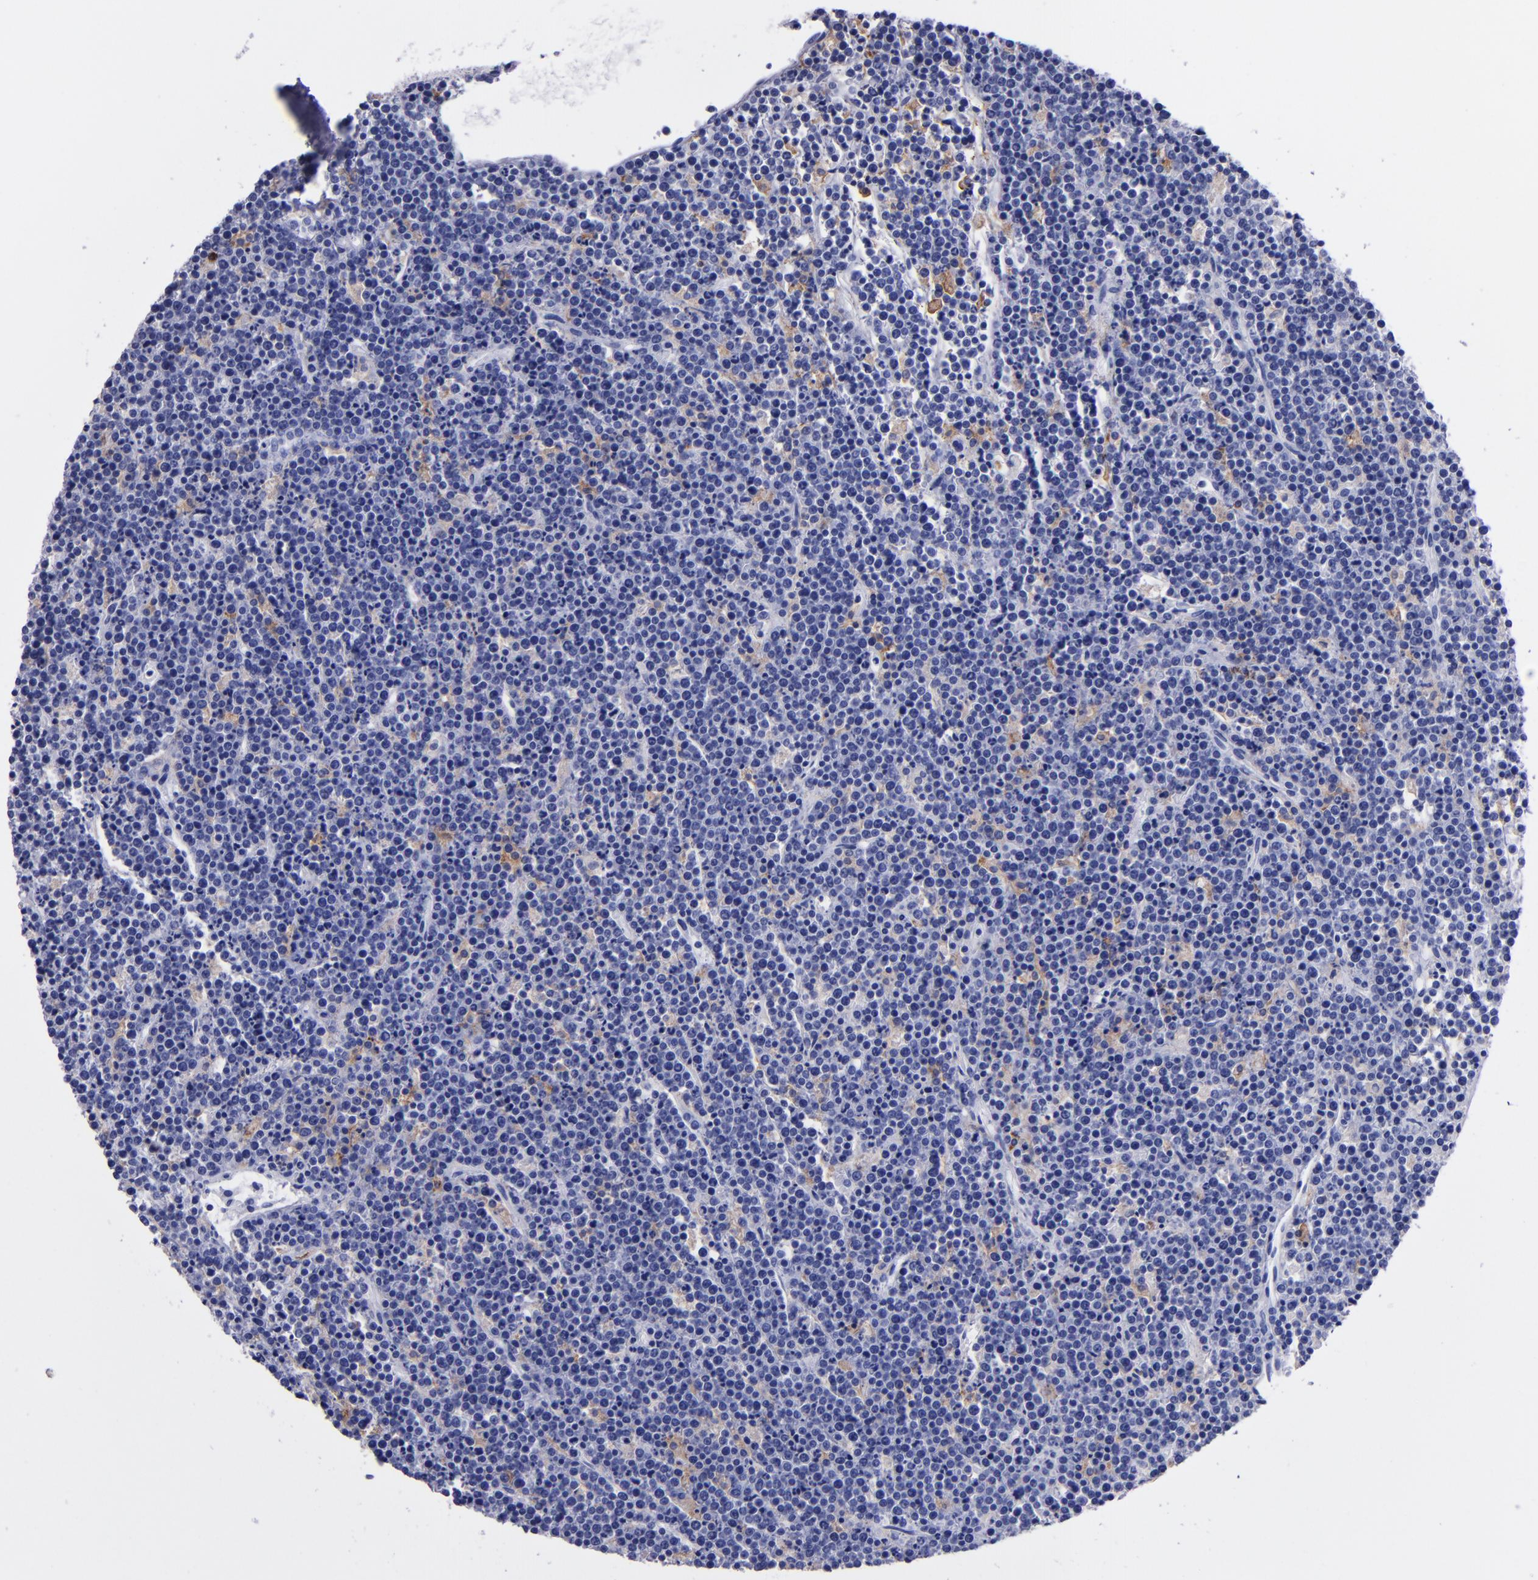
{"staining": {"intensity": "negative", "quantity": "none", "location": "none"}, "tissue": "lymphoma", "cell_type": "Tumor cells", "image_type": "cancer", "snomed": [{"axis": "morphology", "description": "Malignant lymphoma, non-Hodgkin's type, High grade"}, {"axis": "topography", "description": "Ovary"}], "caption": "This histopathology image is of lymphoma stained with immunohistochemistry to label a protein in brown with the nuclei are counter-stained blue. There is no expression in tumor cells.", "gene": "CR1", "patient": {"sex": "female", "age": 56}}